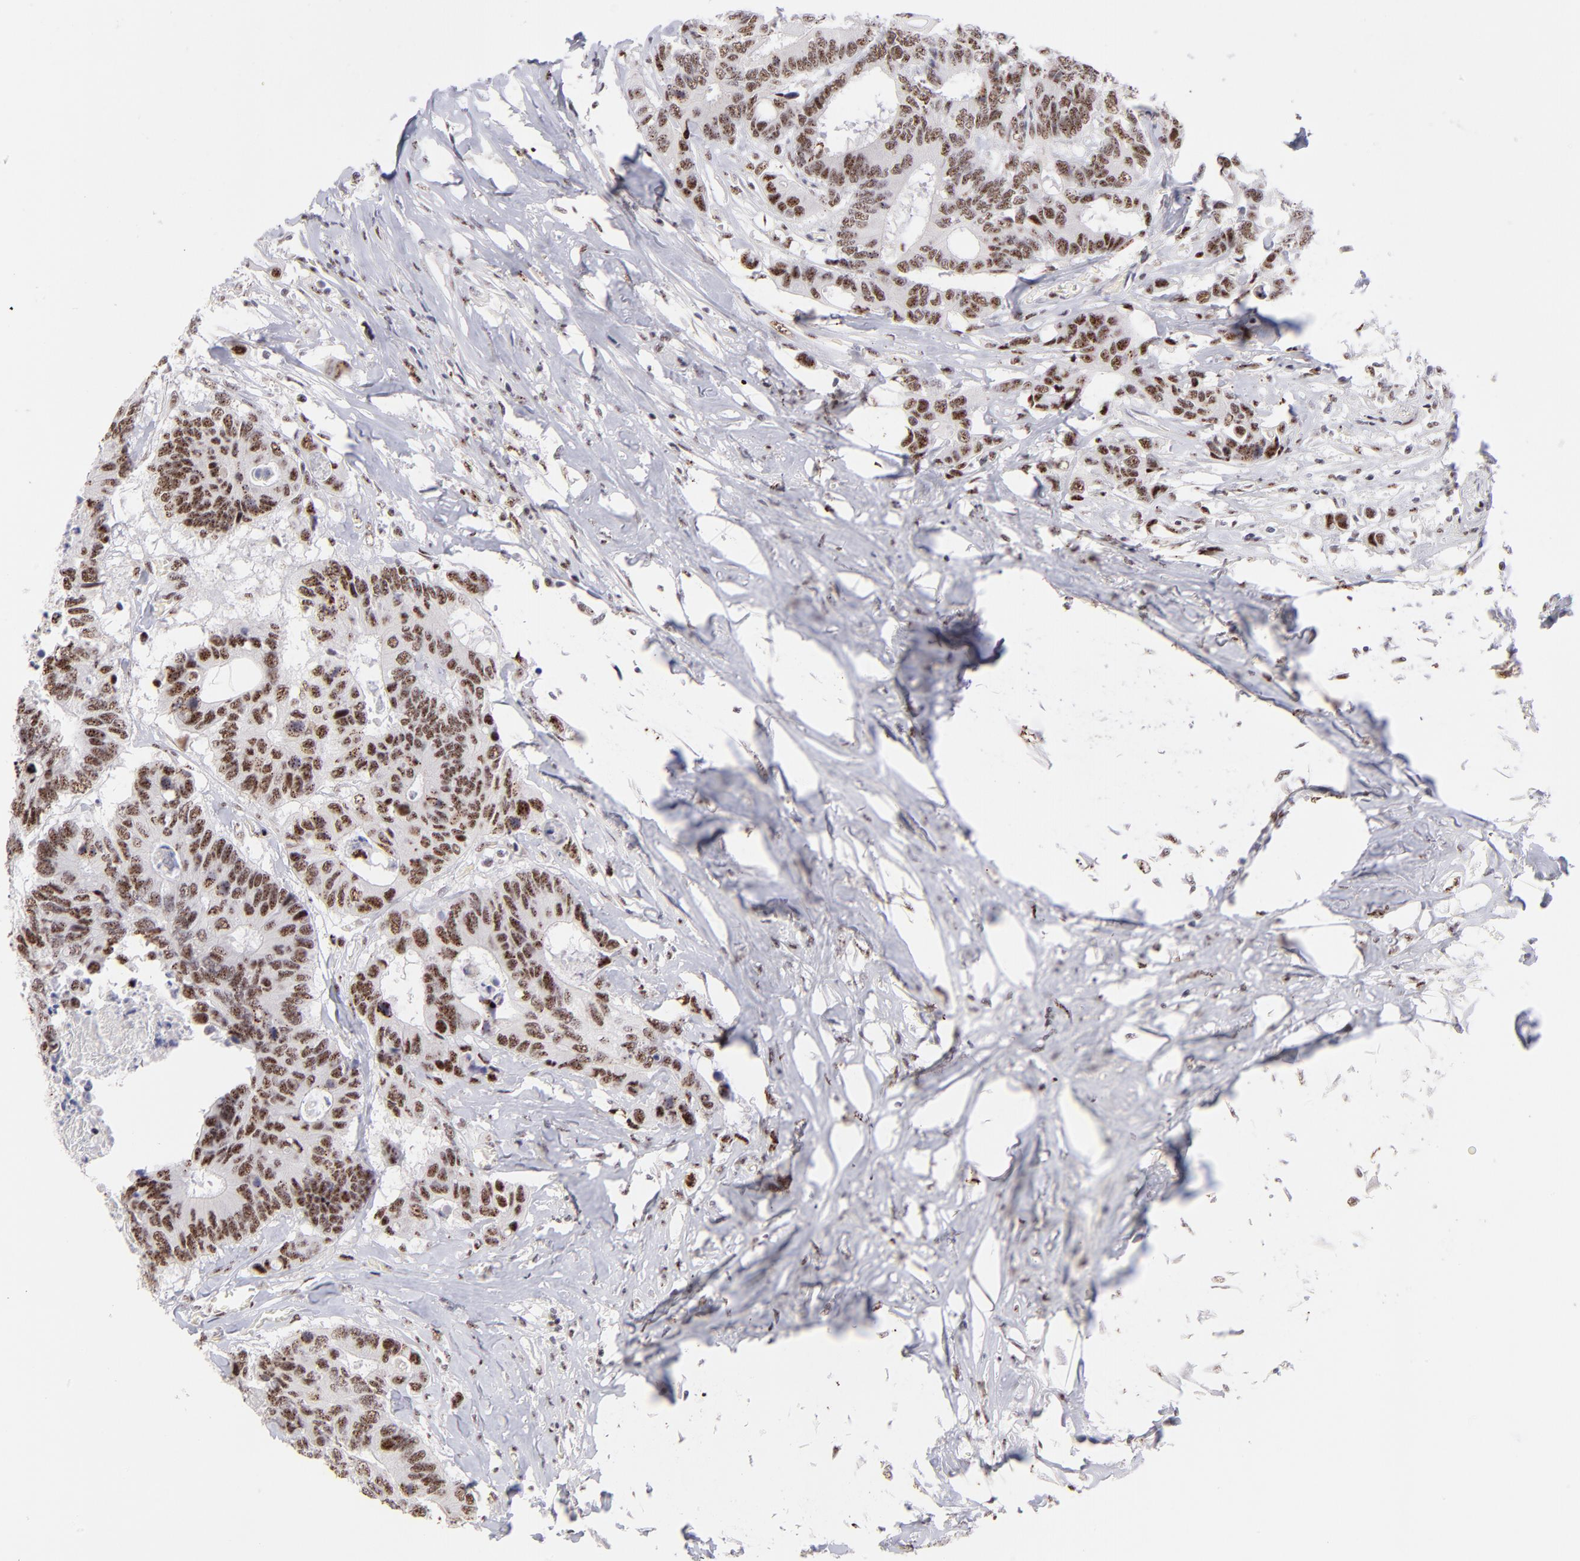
{"staining": {"intensity": "moderate", "quantity": ">75%", "location": "nuclear"}, "tissue": "colorectal cancer", "cell_type": "Tumor cells", "image_type": "cancer", "snomed": [{"axis": "morphology", "description": "Adenocarcinoma, NOS"}, {"axis": "topography", "description": "Rectum"}], "caption": "Colorectal cancer stained with DAB immunohistochemistry (IHC) shows medium levels of moderate nuclear staining in about >75% of tumor cells.", "gene": "CDC25C", "patient": {"sex": "male", "age": 55}}